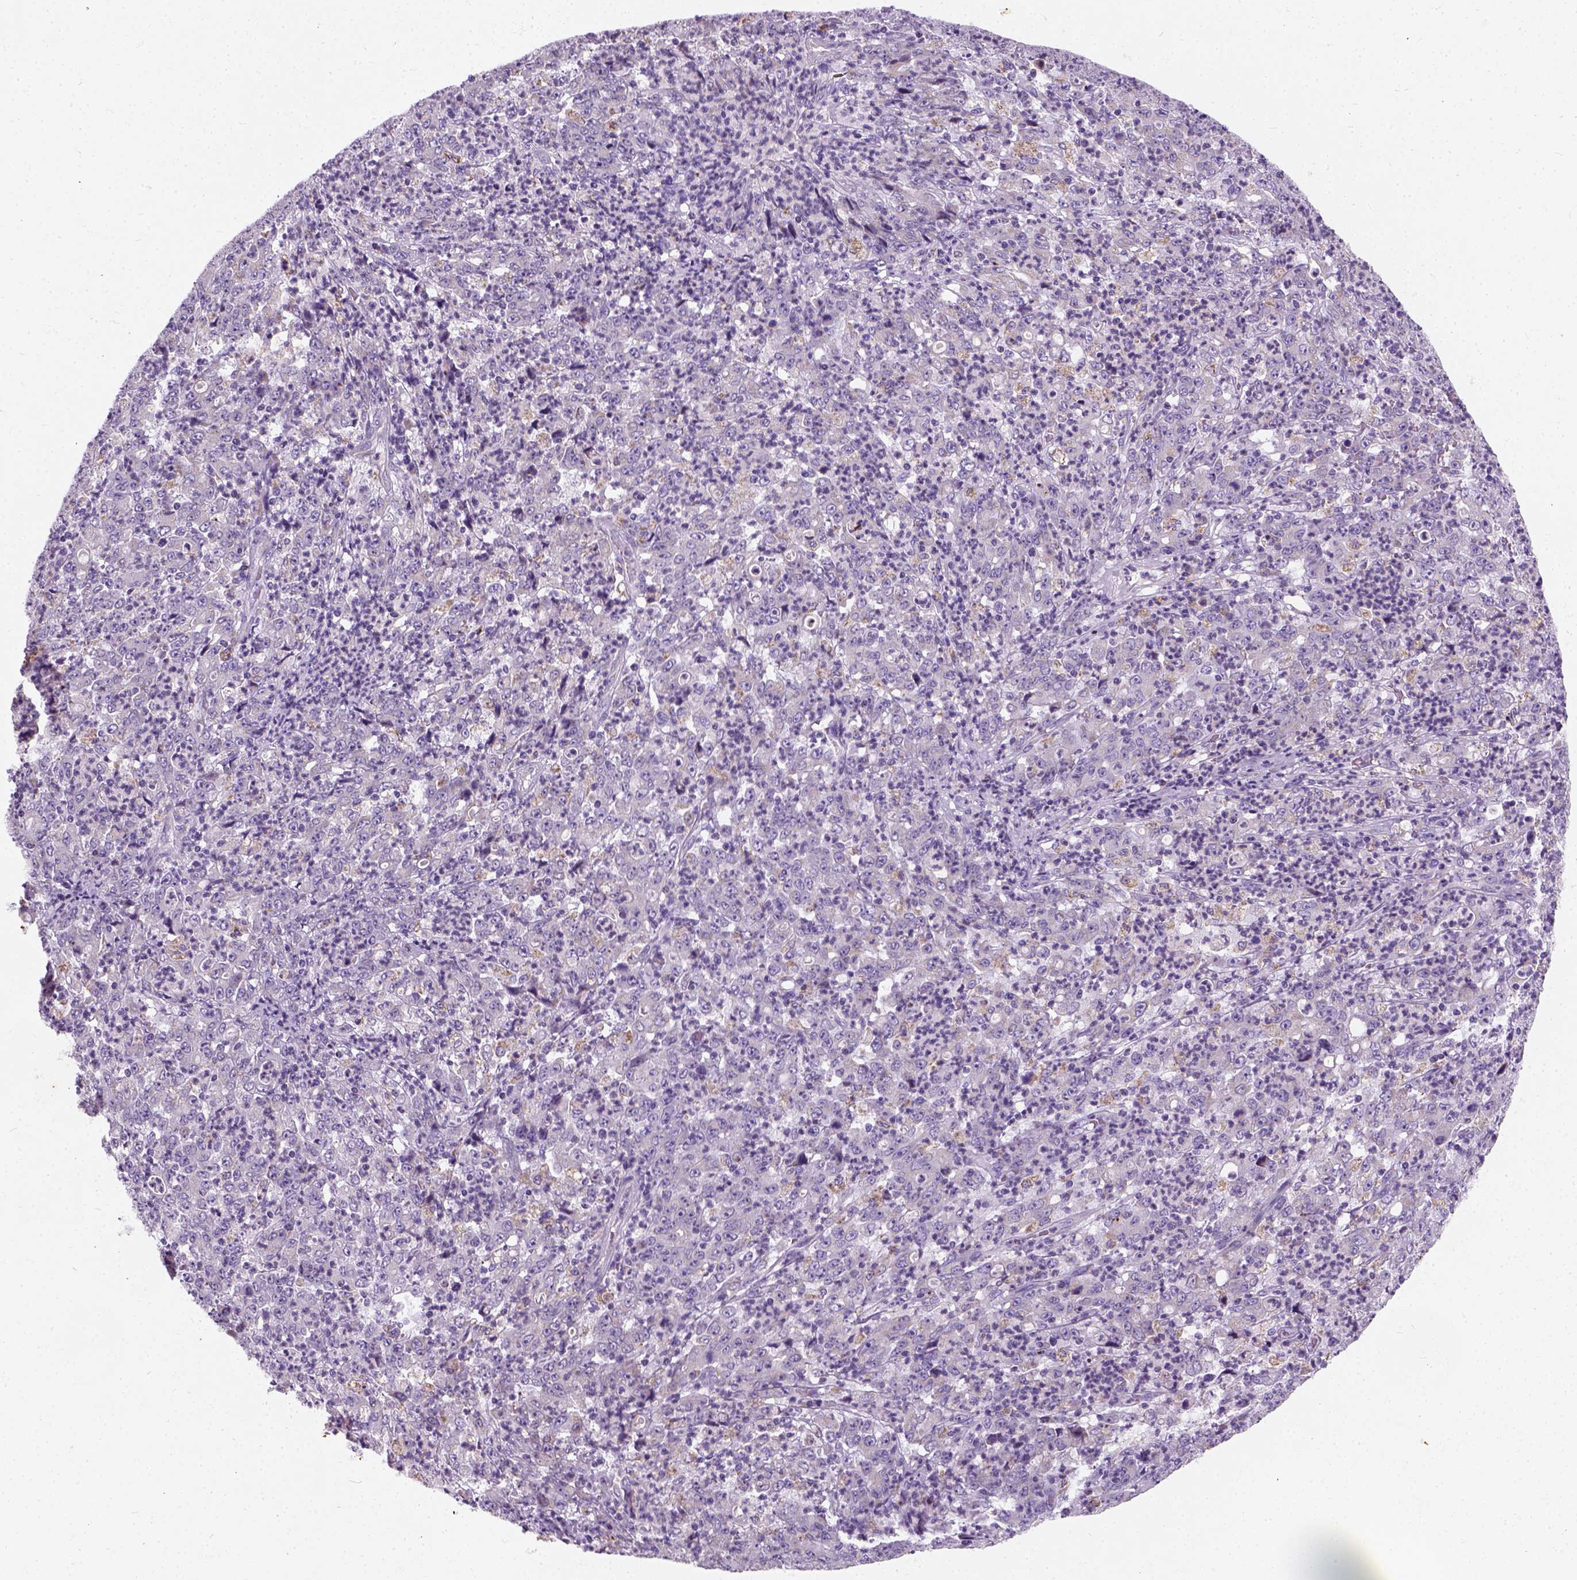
{"staining": {"intensity": "negative", "quantity": "none", "location": "none"}, "tissue": "stomach cancer", "cell_type": "Tumor cells", "image_type": "cancer", "snomed": [{"axis": "morphology", "description": "Adenocarcinoma, NOS"}, {"axis": "topography", "description": "Stomach, lower"}], "caption": "Immunohistochemical staining of stomach adenocarcinoma shows no significant staining in tumor cells.", "gene": "CHODL", "patient": {"sex": "female", "age": 71}}